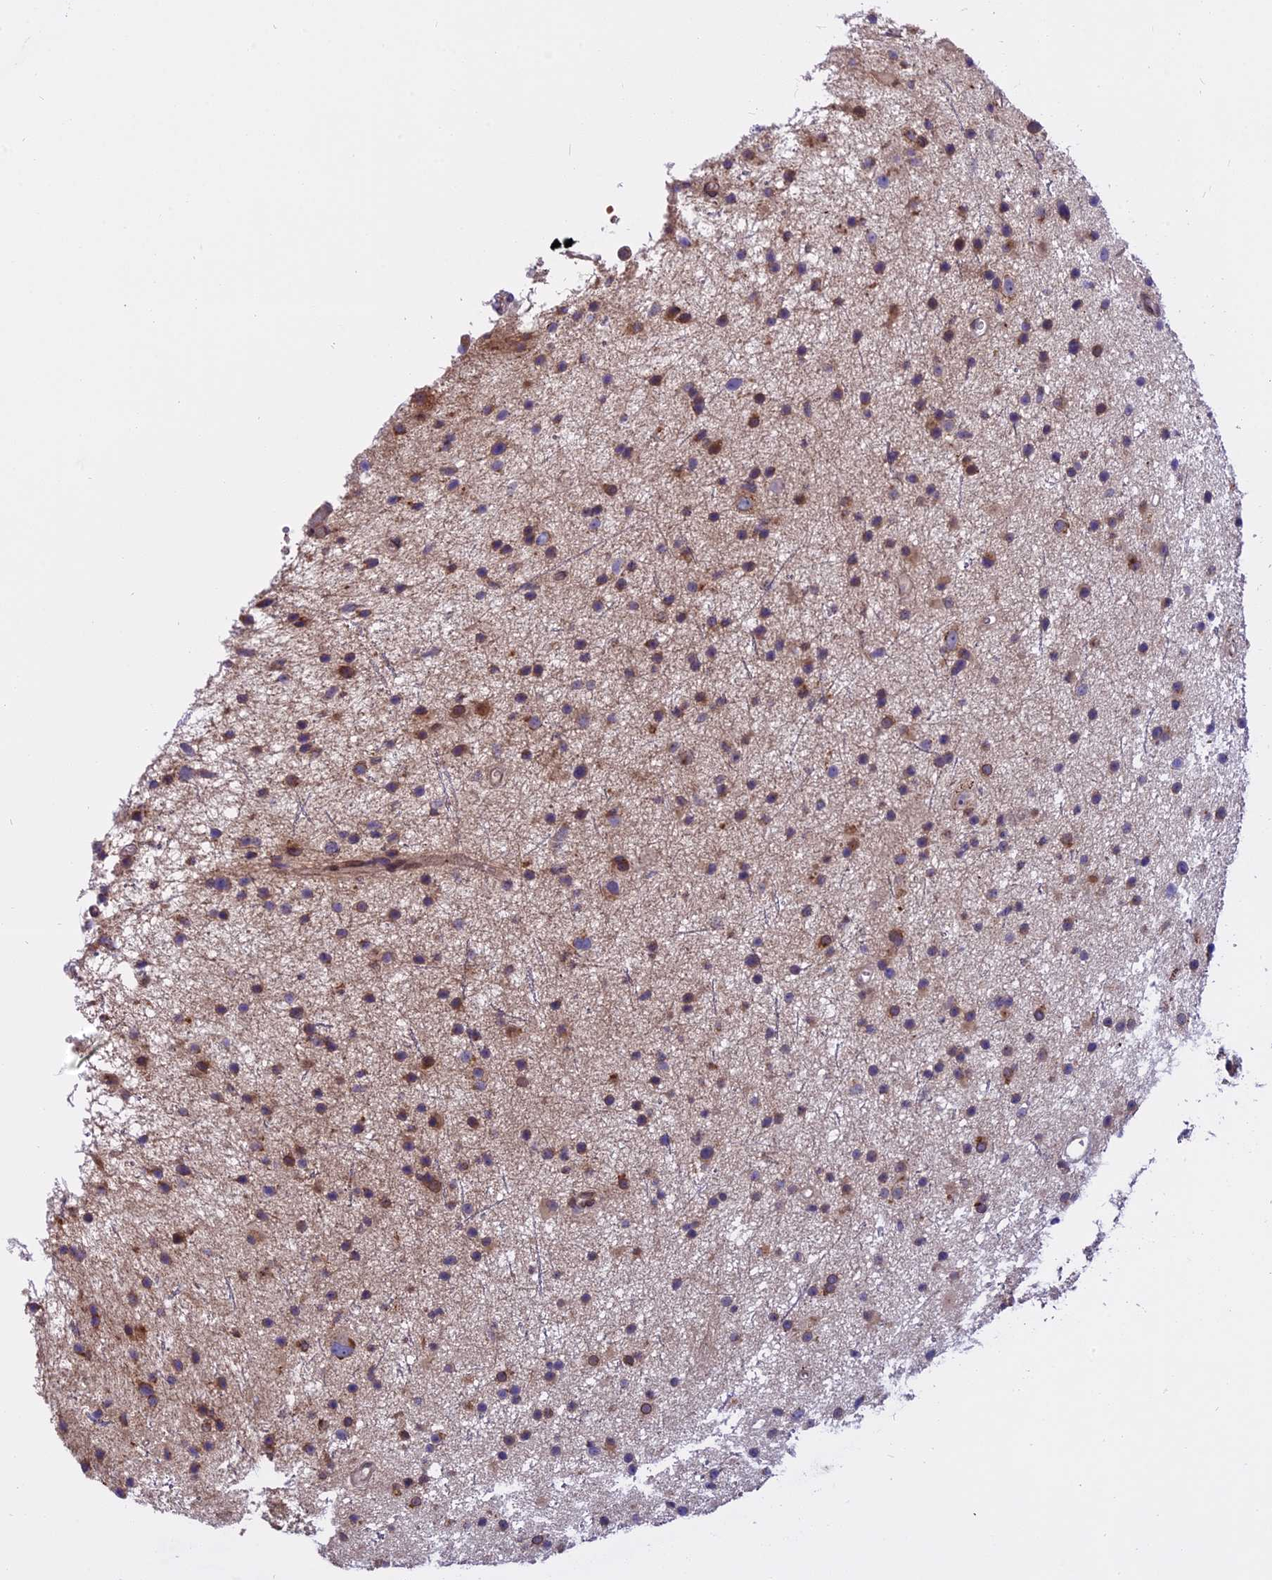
{"staining": {"intensity": "moderate", "quantity": "<25%", "location": "cytoplasmic/membranous"}, "tissue": "glioma", "cell_type": "Tumor cells", "image_type": "cancer", "snomed": [{"axis": "morphology", "description": "Glioma, malignant, Low grade"}, {"axis": "topography", "description": "Cerebral cortex"}], "caption": "This is a photomicrograph of immunohistochemistry (IHC) staining of malignant glioma (low-grade), which shows moderate expression in the cytoplasmic/membranous of tumor cells.", "gene": "CHMP2A", "patient": {"sex": "female", "age": 39}}